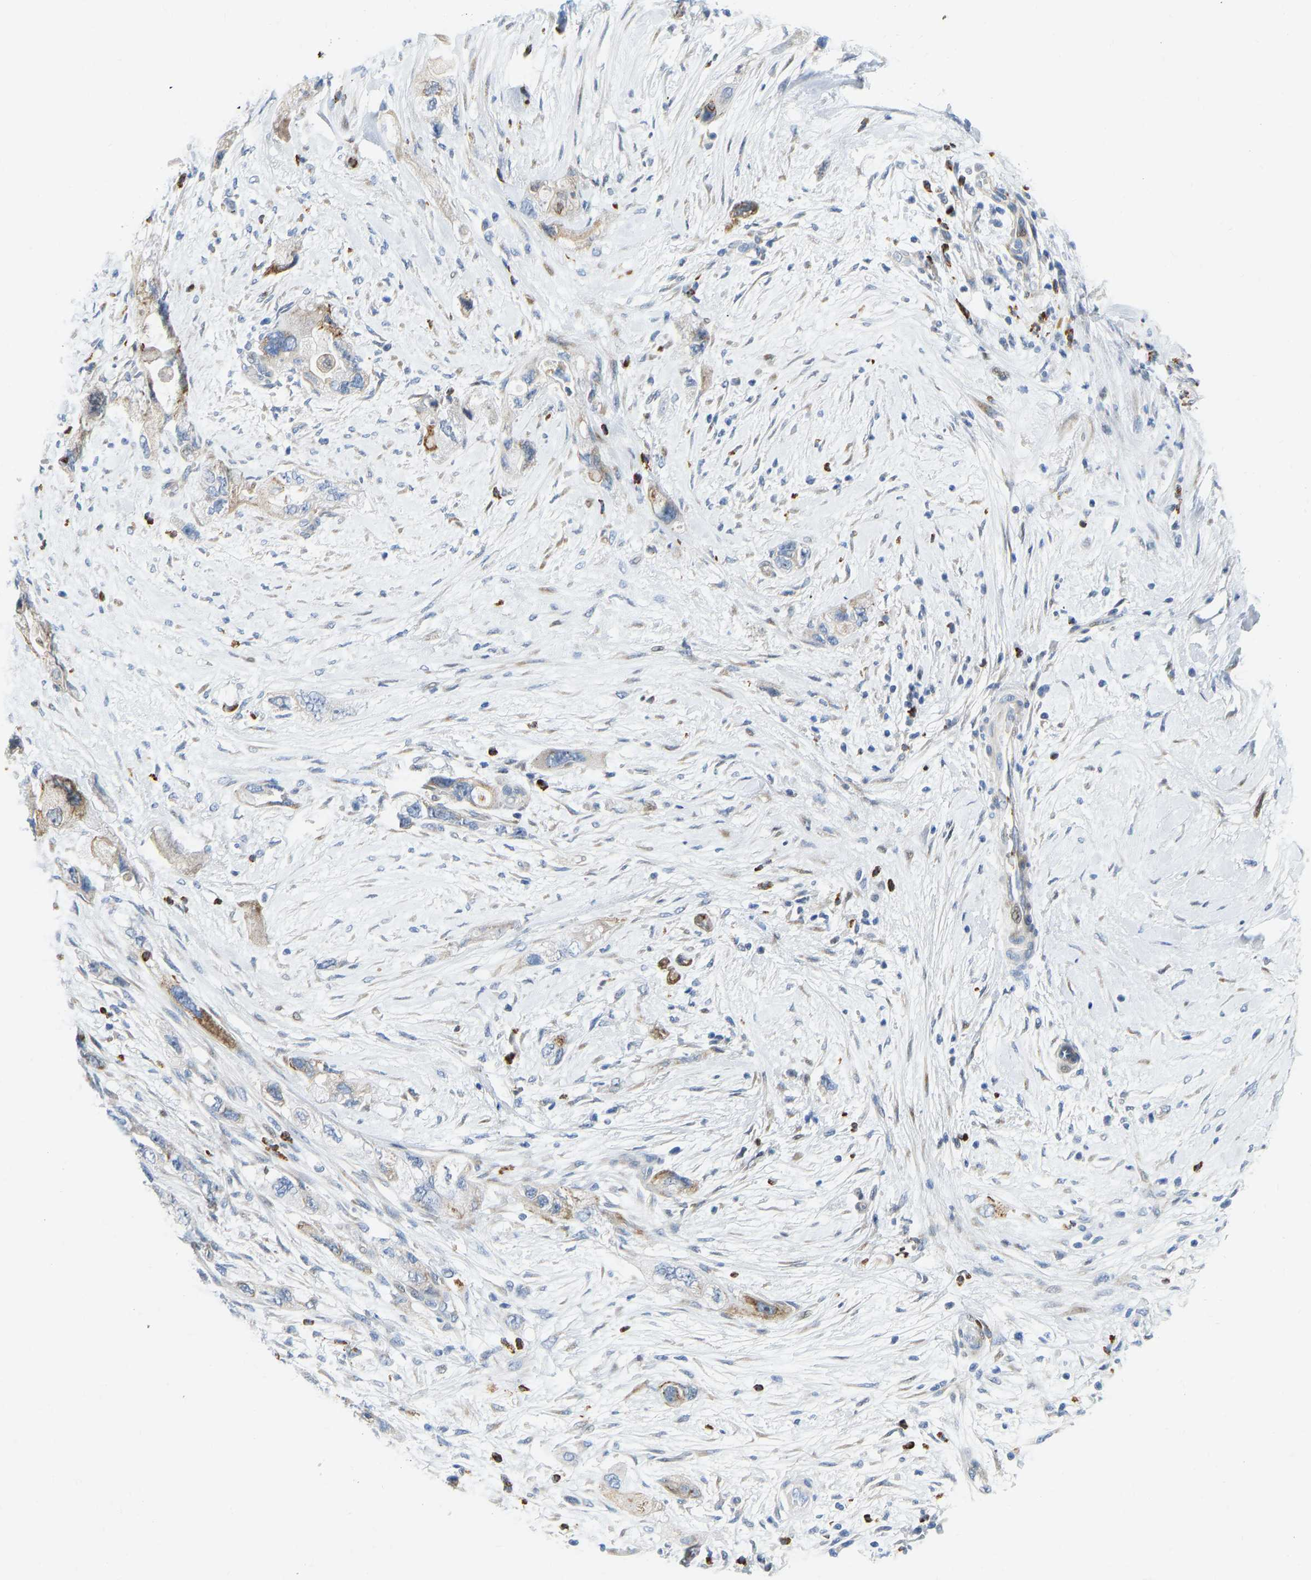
{"staining": {"intensity": "moderate", "quantity": "<25%", "location": "cytoplasmic/membranous"}, "tissue": "pancreatic cancer", "cell_type": "Tumor cells", "image_type": "cancer", "snomed": [{"axis": "morphology", "description": "Adenocarcinoma, NOS"}, {"axis": "topography", "description": "Pancreas"}], "caption": "Tumor cells reveal moderate cytoplasmic/membranous staining in about <25% of cells in pancreatic cancer (adenocarcinoma).", "gene": "HDAC5", "patient": {"sex": "female", "age": 73}}